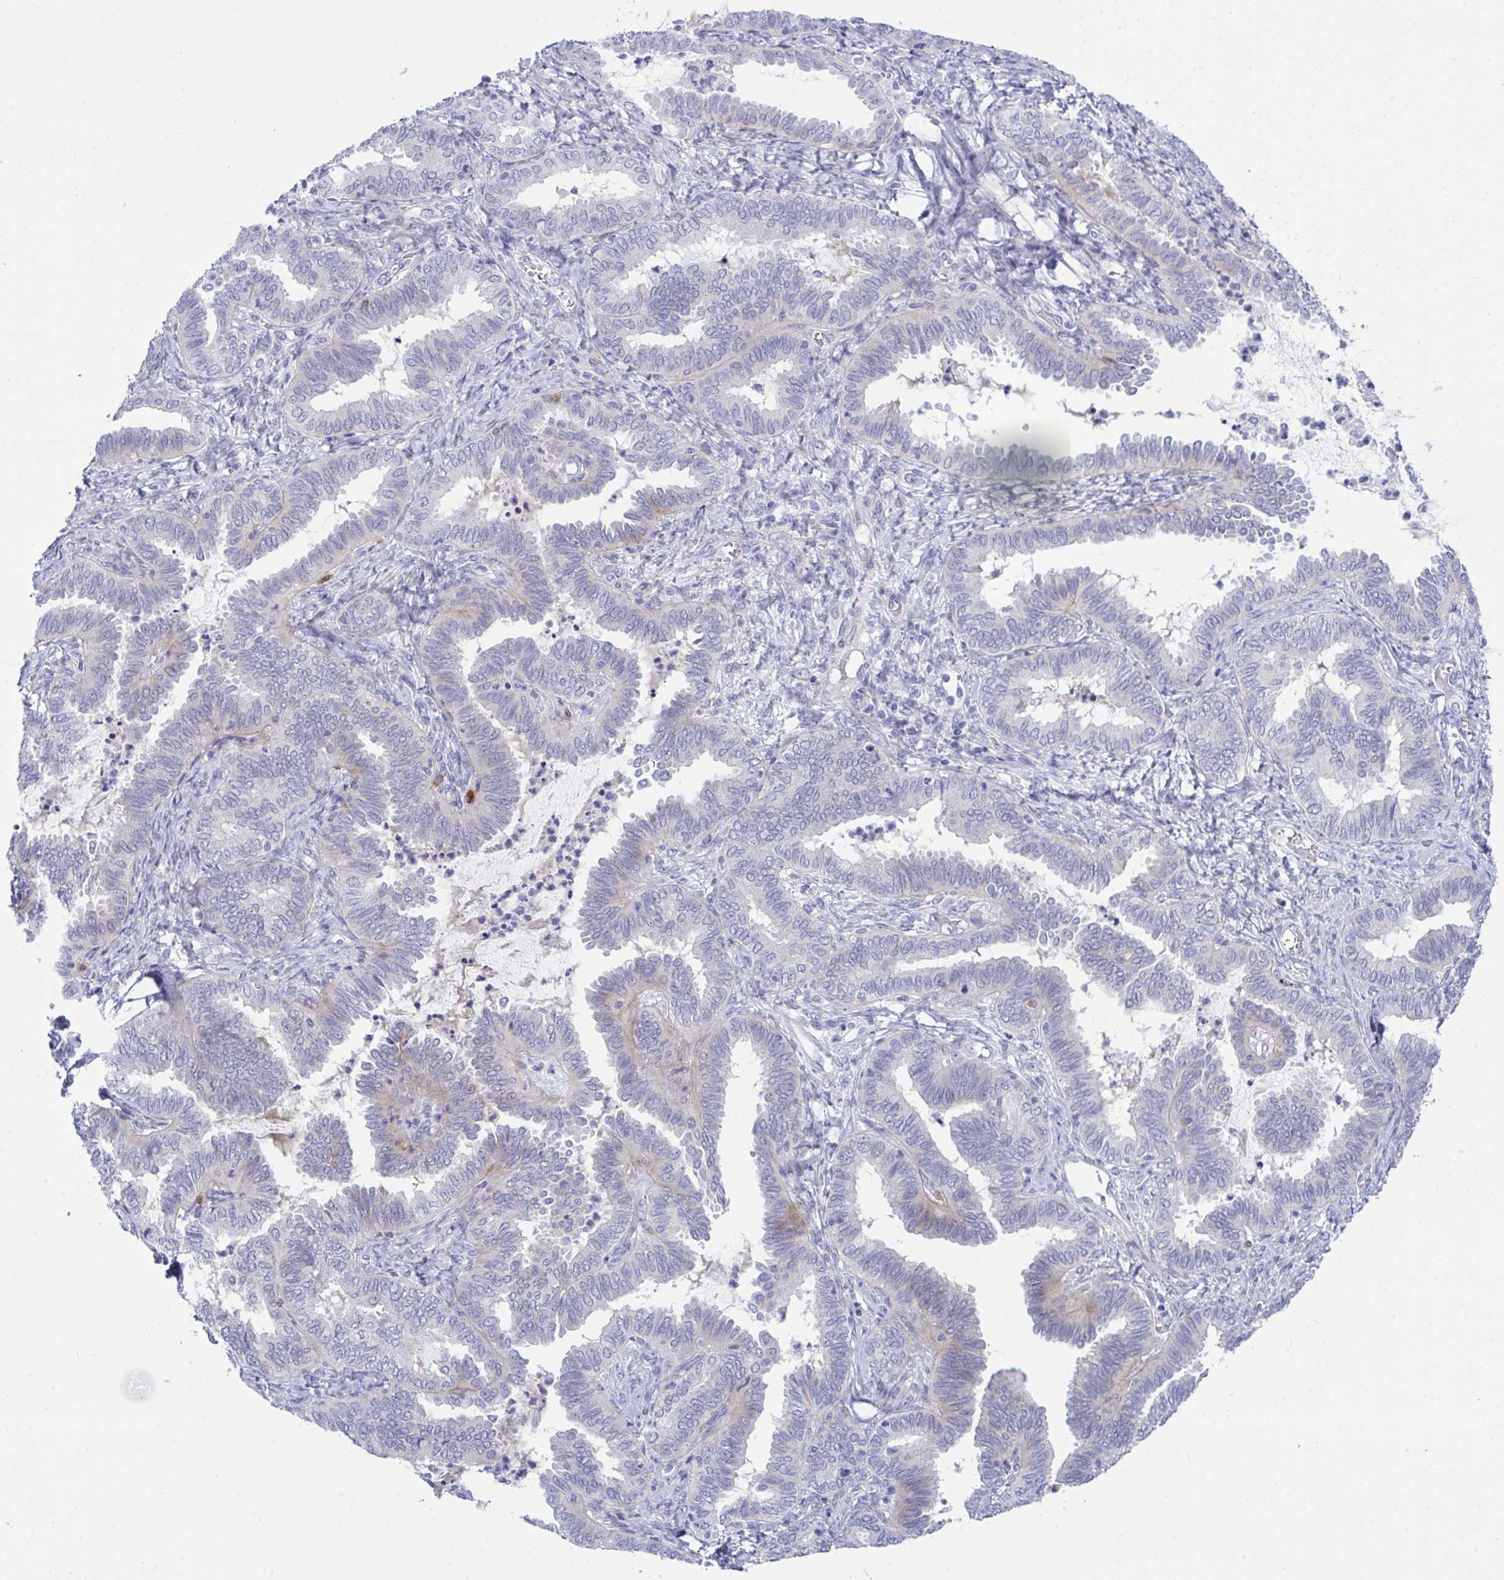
{"staining": {"intensity": "negative", "quantity": "none", "location": "none"}, "tissue": "ovarian cancer", "cell_type": "Tumor cells", "image_type": "cancer", "snomed": [{"axis": "morphology", "description": "Carcinoma, endometroid"}, {"axis": "topography", "description": "Ovary"}], "caption": "This is an IHC photomicrograph of human endometroid carcinoma (ovarian). There is no expression in tumor cells.", "gene": "MED9", "patient": {"sex": "female", "age": 70}}